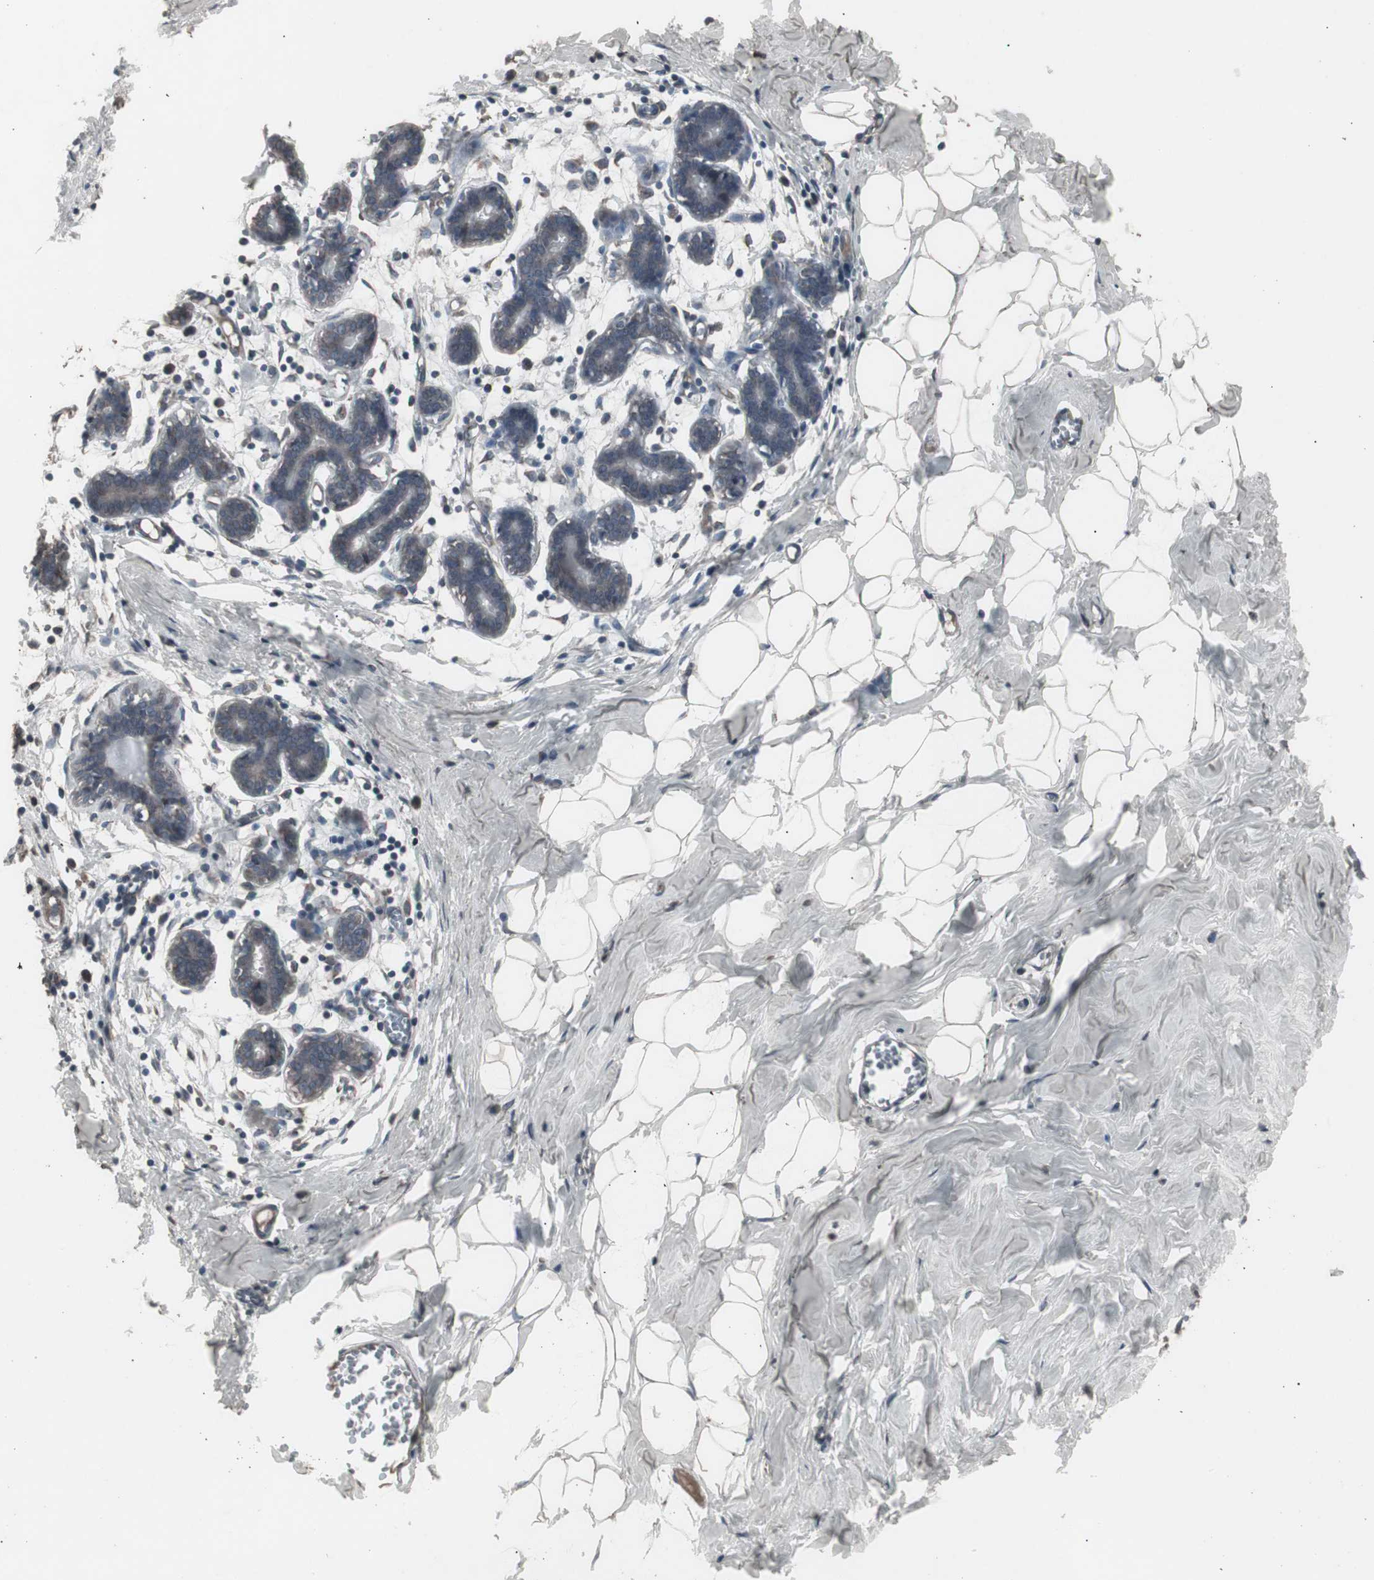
{"staining": {"intensity": "negative", "quantity": "none", "location": "none"}, "tissue": "breast", "cell_type": "Adipocytes", "image_type": "normal", "snomed": [{"axis": "morphology", "description": "Normal tissue, NOS"}, {"axis": "topography", "description": "Breast"}], "caption": "An IHC micrograph of normal breast is shown. There is no staining in adipocytes of breast.", "gene": "SSTR2", "patient": {"sex": "female", "age": 27}}